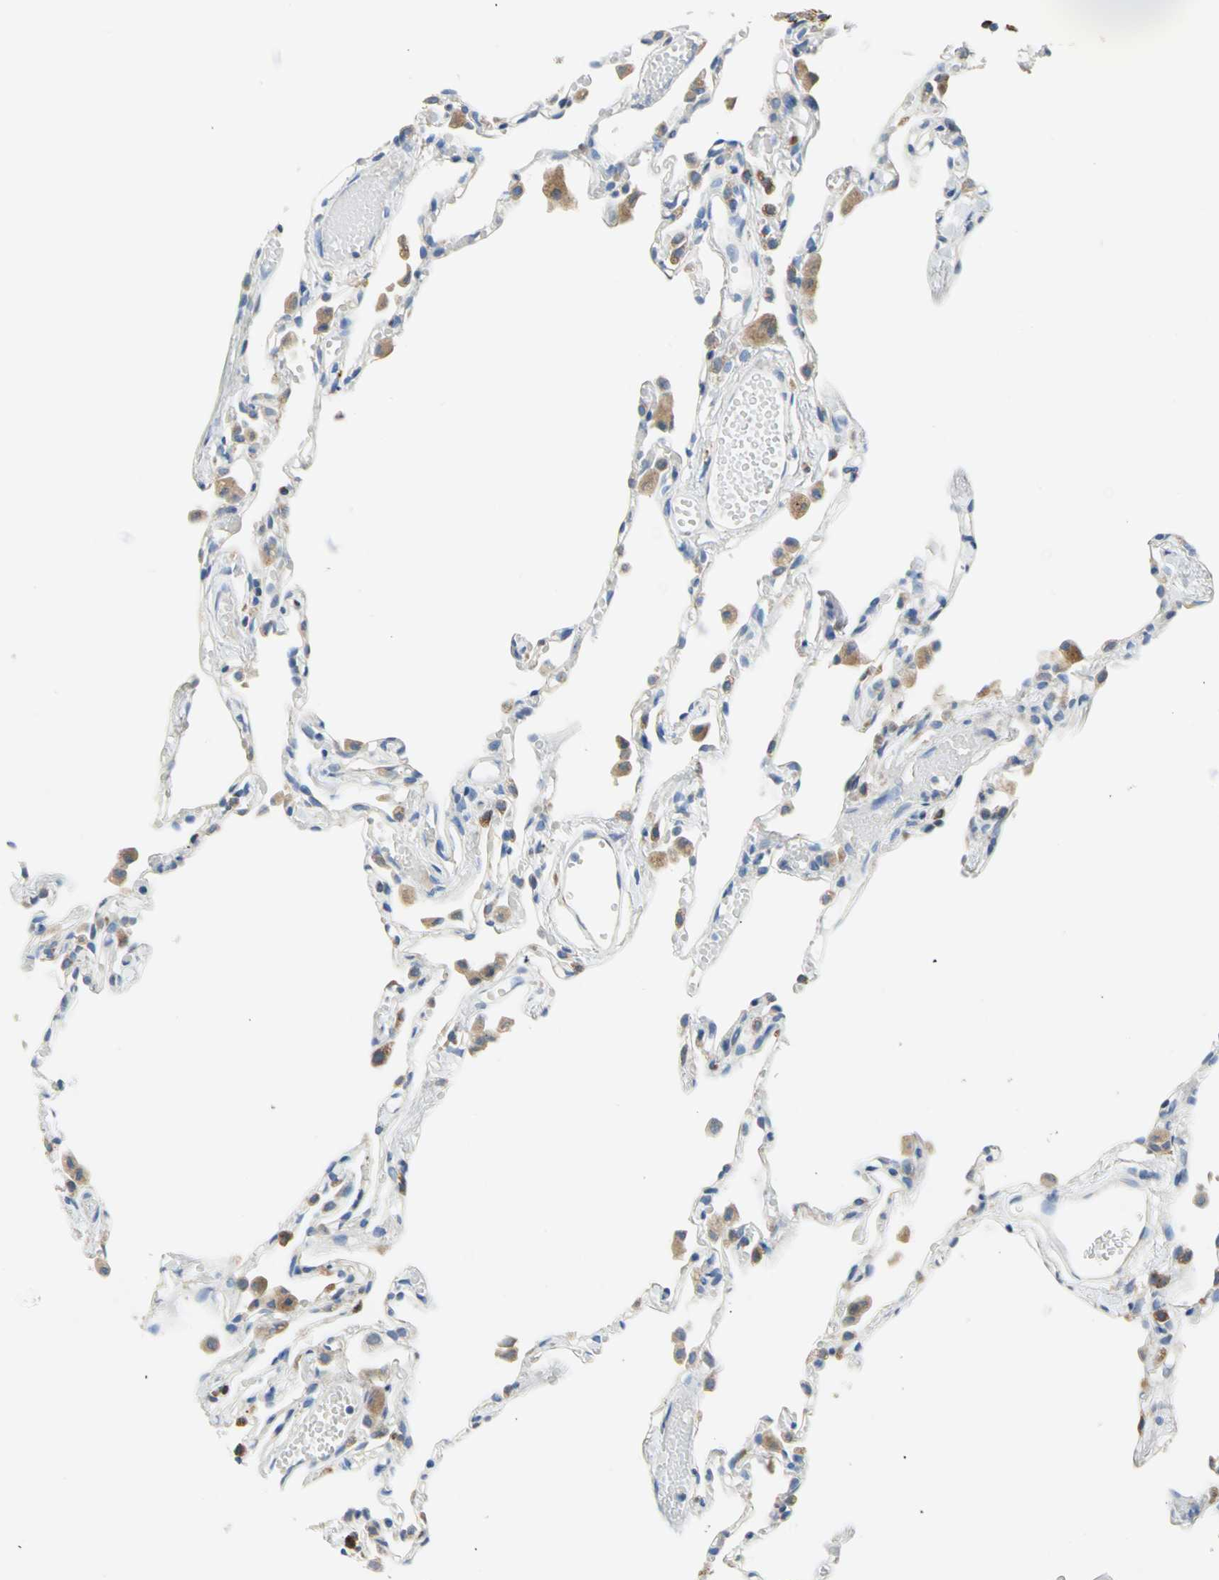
{"staining": {"intensity": "weak", "quantity": "25%-75%", "location": "cytoplasmic/membranous"}, "tissue": "lung", "cell_type": "Alveolar cells", "image_type": "normal", "snomed": [{"axis": "morphology", "description": "Normal tissue, NOS"}, {"axis": "topography", "description": "Lung"}], "caption": "Immunohistochemistry staining of unremarkable lung, which shows low levels of weak cytoplasmic/membranous staining in approximately 25%-75% of alveolar cells indicating weak cytoplasmic/membranous protein staining. The staining was performed using DAB (brown) for protein detection and nuclei were counterstained in hematoxylin (blue).", "gene": "TULP4", "patient": {"sex": "female", "age": 49}}